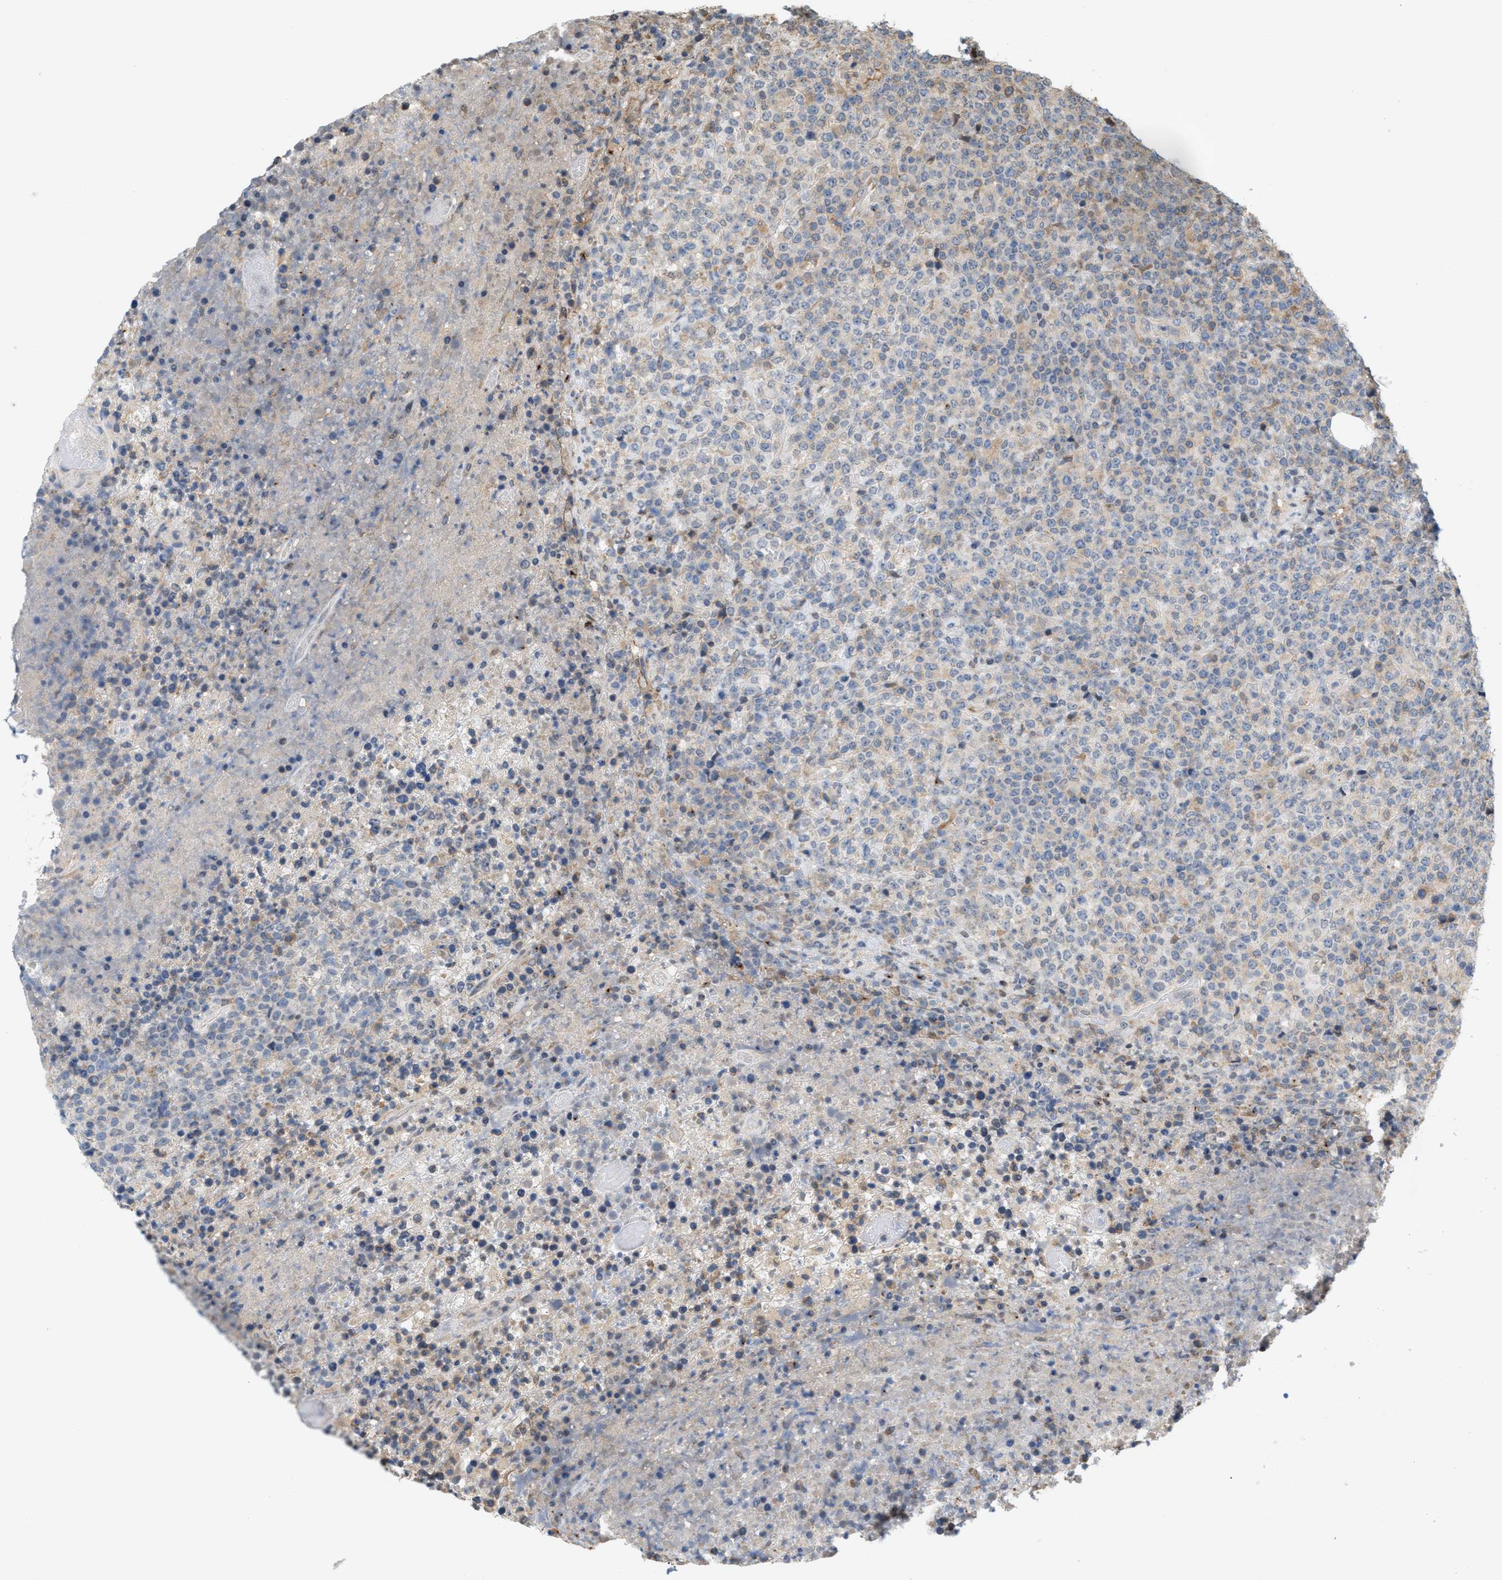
{"staining": {"intensity": "weak", "quantity": "<25%", "location": "cytoplasmic/membranous"}, "tissue": "lymphoma", "cell_type": "Tumor cells", "image_type": "cancer", "snomed": [{"axis": "morphology", "description": "Malignant lymphoma, non-Hodgkin's type, High grade"}, {"axis": "topography", "description": "Lymph node"}], "caption": "Tumor cells show no significant protein staining in lymphoma.", "gene": "MFSD6", "patient": {"sex": "male", "age": 13}}